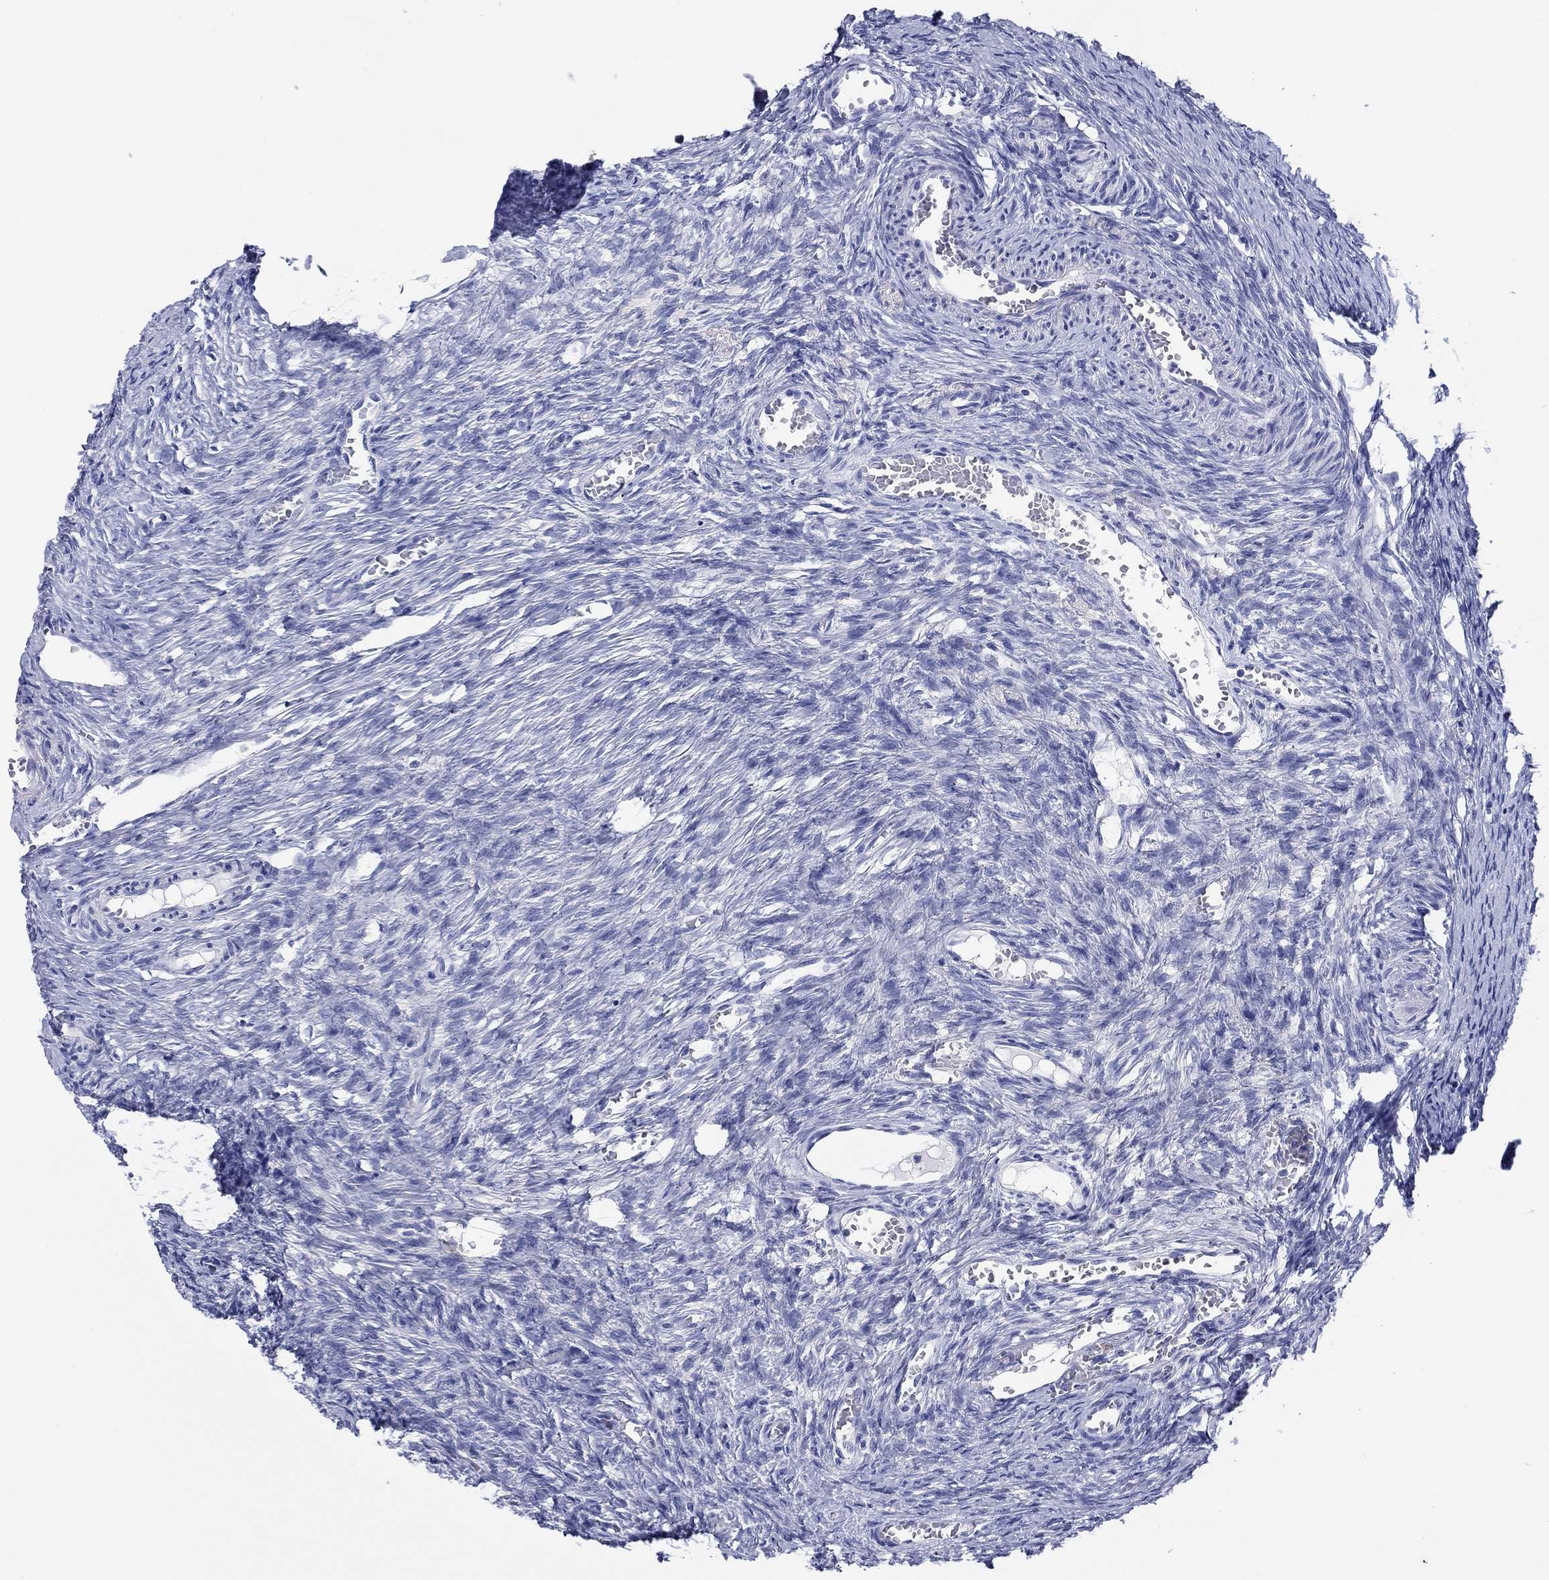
{"staining": {"intensity": "negative", "quantity": "none", "location": "none"}, "tissue": "ovary", "cell_type": "Follicle cells", "image_type": "normal", "snomed": [{"axis": "morphology", "description": "Normal tissue, NOS"}, {"axis": "topography", "description": "Ovary"}], "caption": "This is an IHC image of normal human ovary. There is no staining in follicle cells.", "gene": "ATP1B1", "patient": {"sex": "female", "age": 39}}